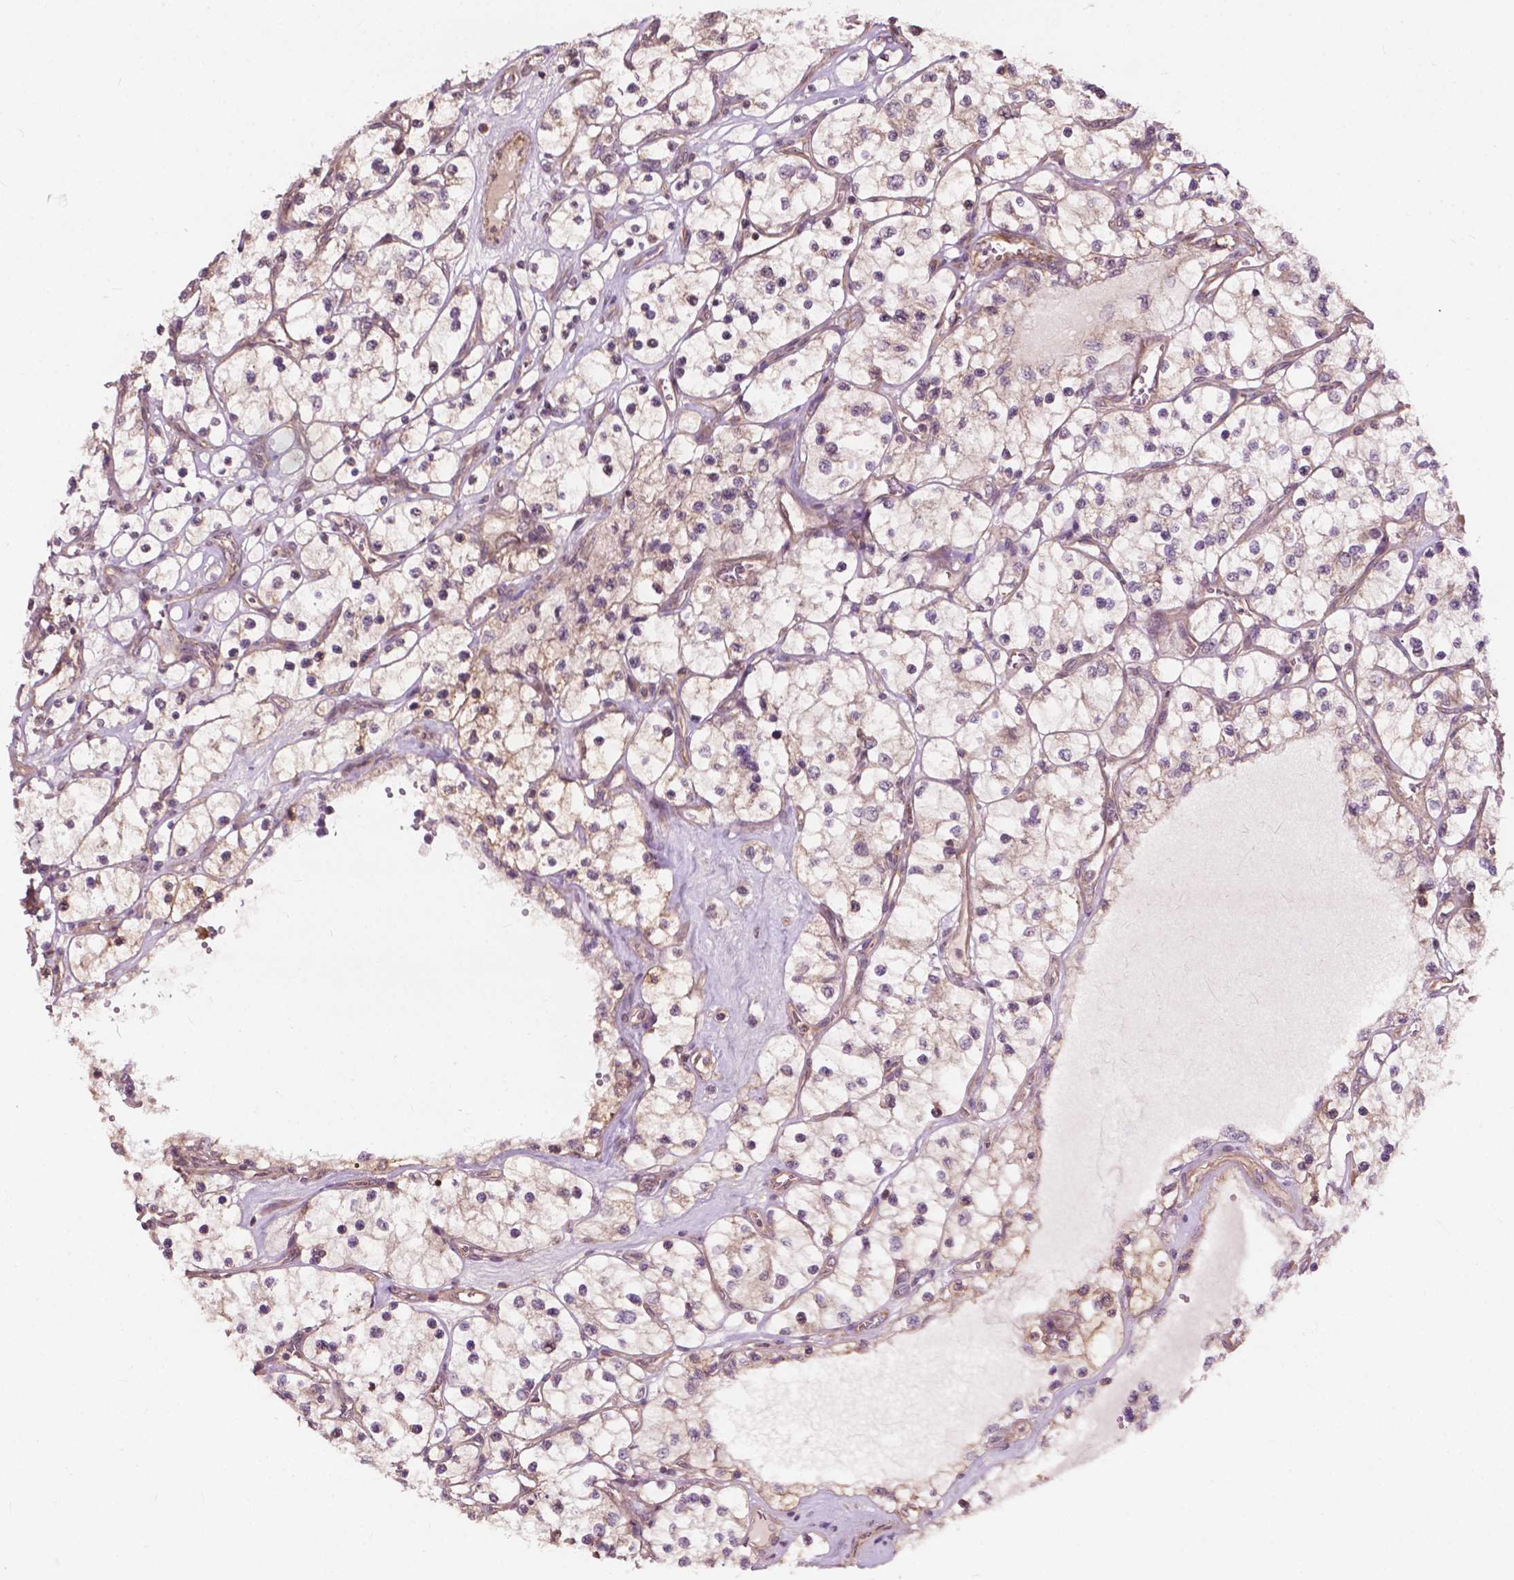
{"staining": {"intensity": "weak", "quantity": "<25%", "location": "cytoplasmic/membranous"}, "tissue": "renal cancer", "cell_type": "Tumor cells", "image_type": "cancer", "snomed": [{"axis": "morphology", "description": "Adenocarcinoma, NOS"}, {"axis": "topography", "description": "Kidney"}], "caption": "Immunohistochemistry micrograph of neoplastic tissue: human renal cancer stained with DAB demonstrates no significant protein expression in tumor cells.", "gene": "CDC42BPA", "patient": {"sex": "female", "age": 69}}